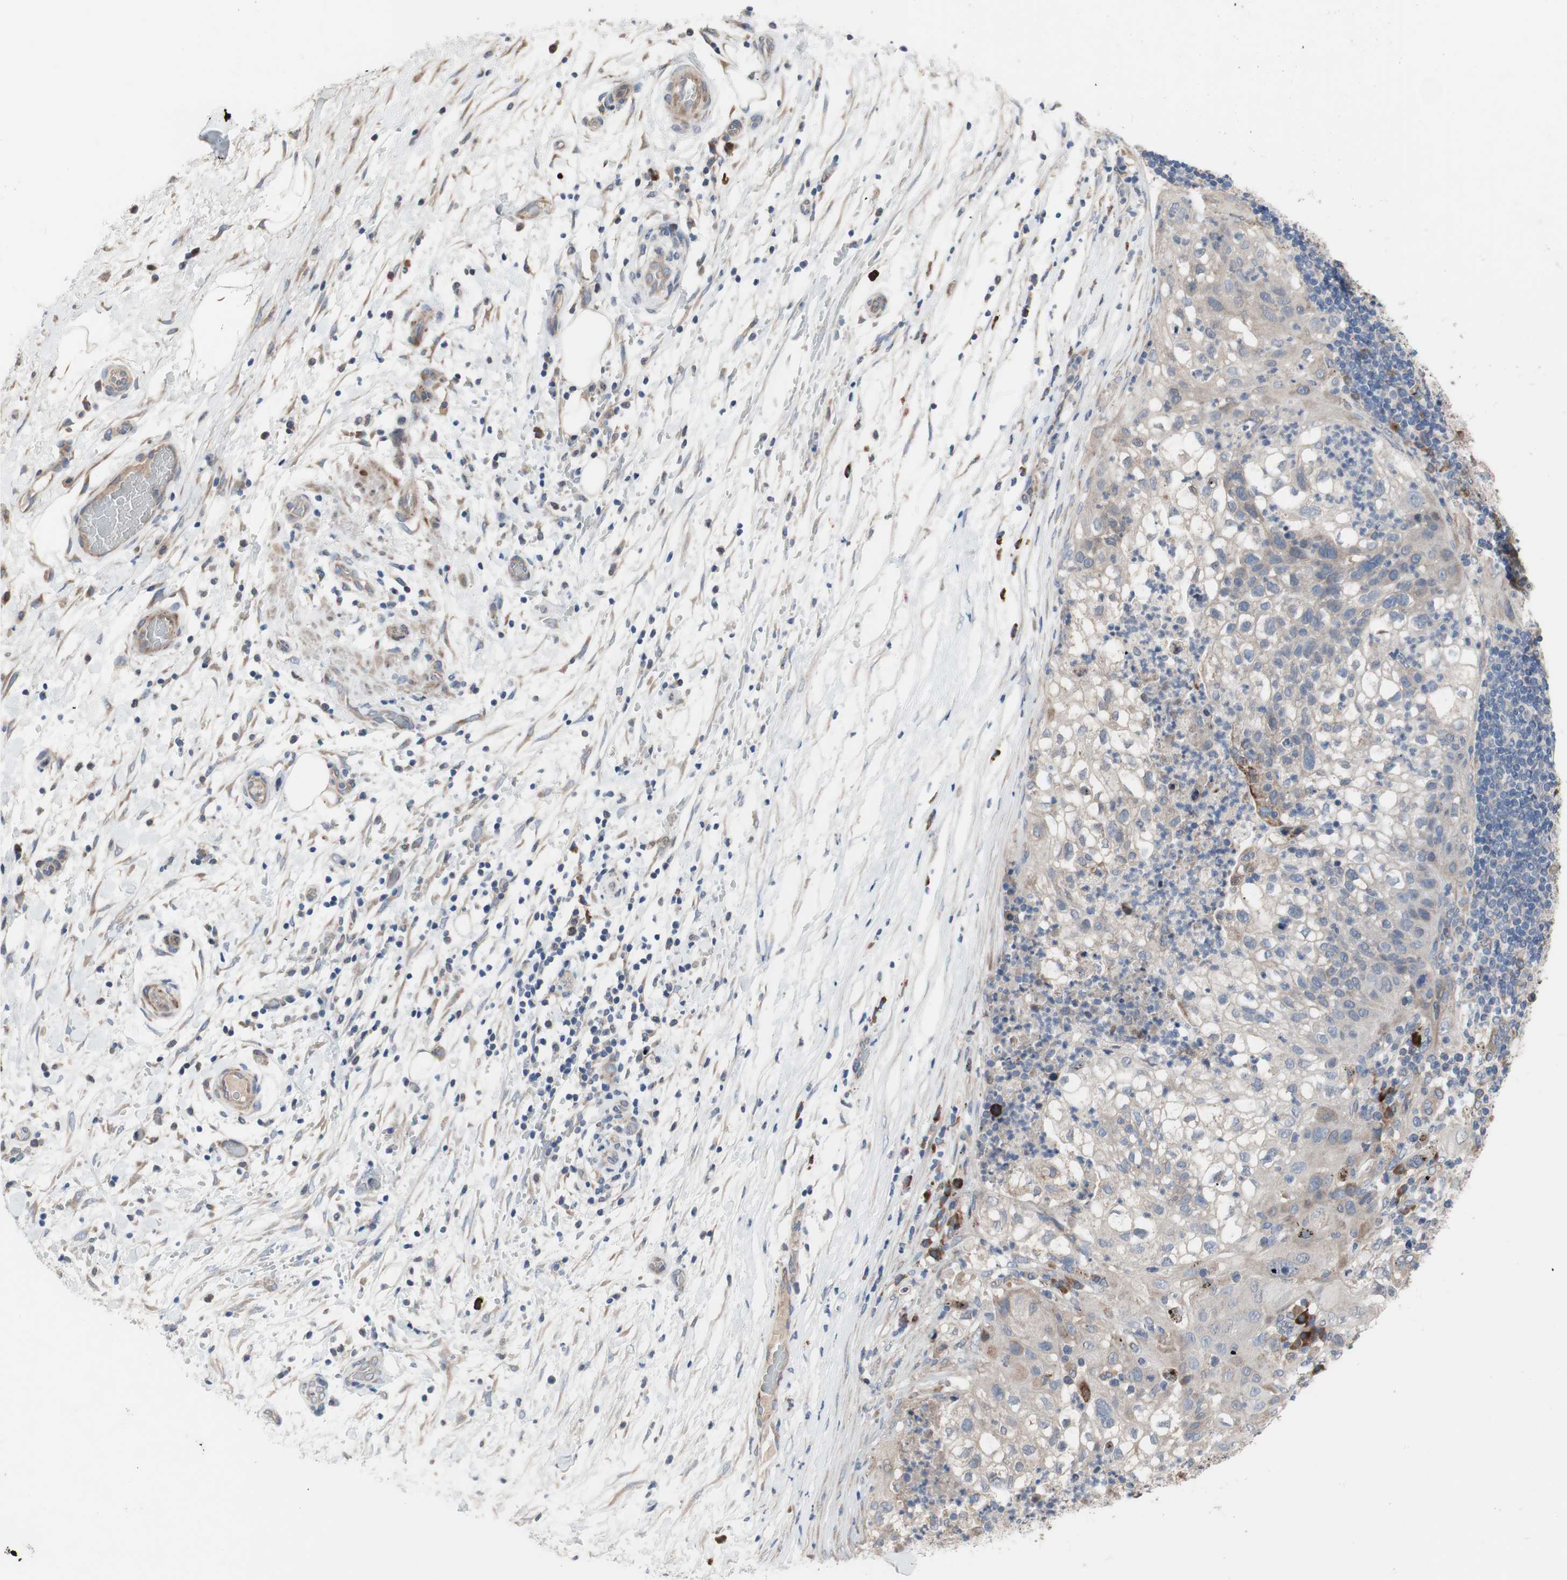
{"staining": {"intensity": "weak", "quantity": "25%-75%", "location": "cytoplasmic/membranous"}, "tissue": "lung cancer", "cell_type": "Tumor cells", "image_type": "cancer", "snomed": [{"axis": "morphology", "description": "Inflammation, NOS"}, {"axis": "morphology", "description": "Squamous cell carcinoma, NOS"}, {"axis": "topography", "description": "Lymph node"}, {"axis": "topography", "description": "Soft tissue"}, {"axis": "topography", "description": "Lung"}], "caption": "Human lung squamous cell carcinoma stained with a protein marker exhibits weak staining in tumor cells.", "gene": "TTC14", "patient": {"sex": "male", "age": 66}}